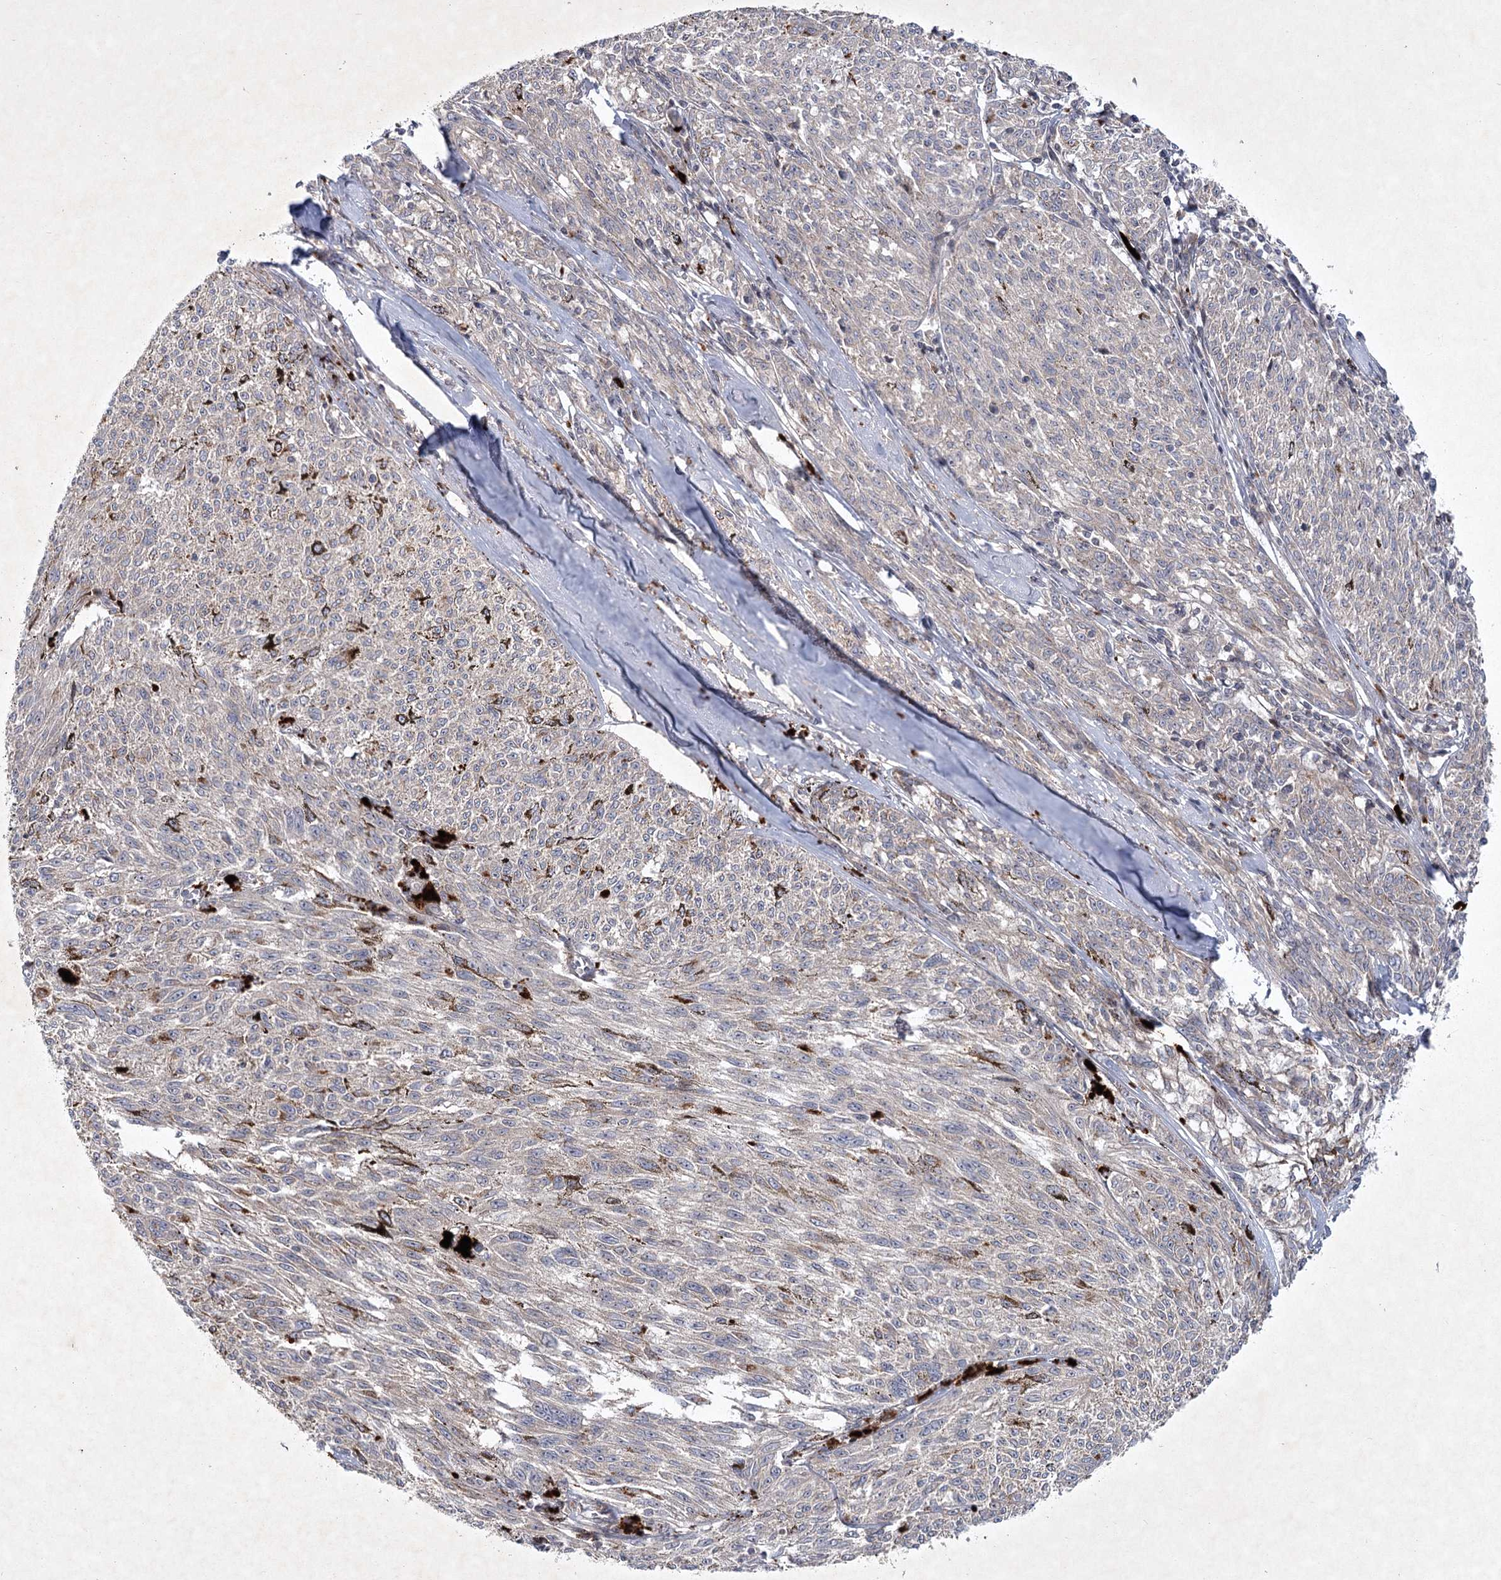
{"staining": {"intensity": "weak", "quantity": "<25%", "location": "cytoplasmic/membranous"}, "tissue": "melanoma", "cell_type": "Tumor cells", "image_type": "cancer", "snomed": [{"axis": "morphology", "description": "Malignant melanoma, NOS"}, {"axis": "topography", "description": "Skin"}], "caption": "Immunohistochemistry (IHC) photomicrograph of neoplastic tissue: human melanoma stained with DAB (3,3'-diaminobenzidine) shows no significant protein expression in tumor cells.", "gene": "MAP3K13", "patient": {"sex": "female", "age": 72}}